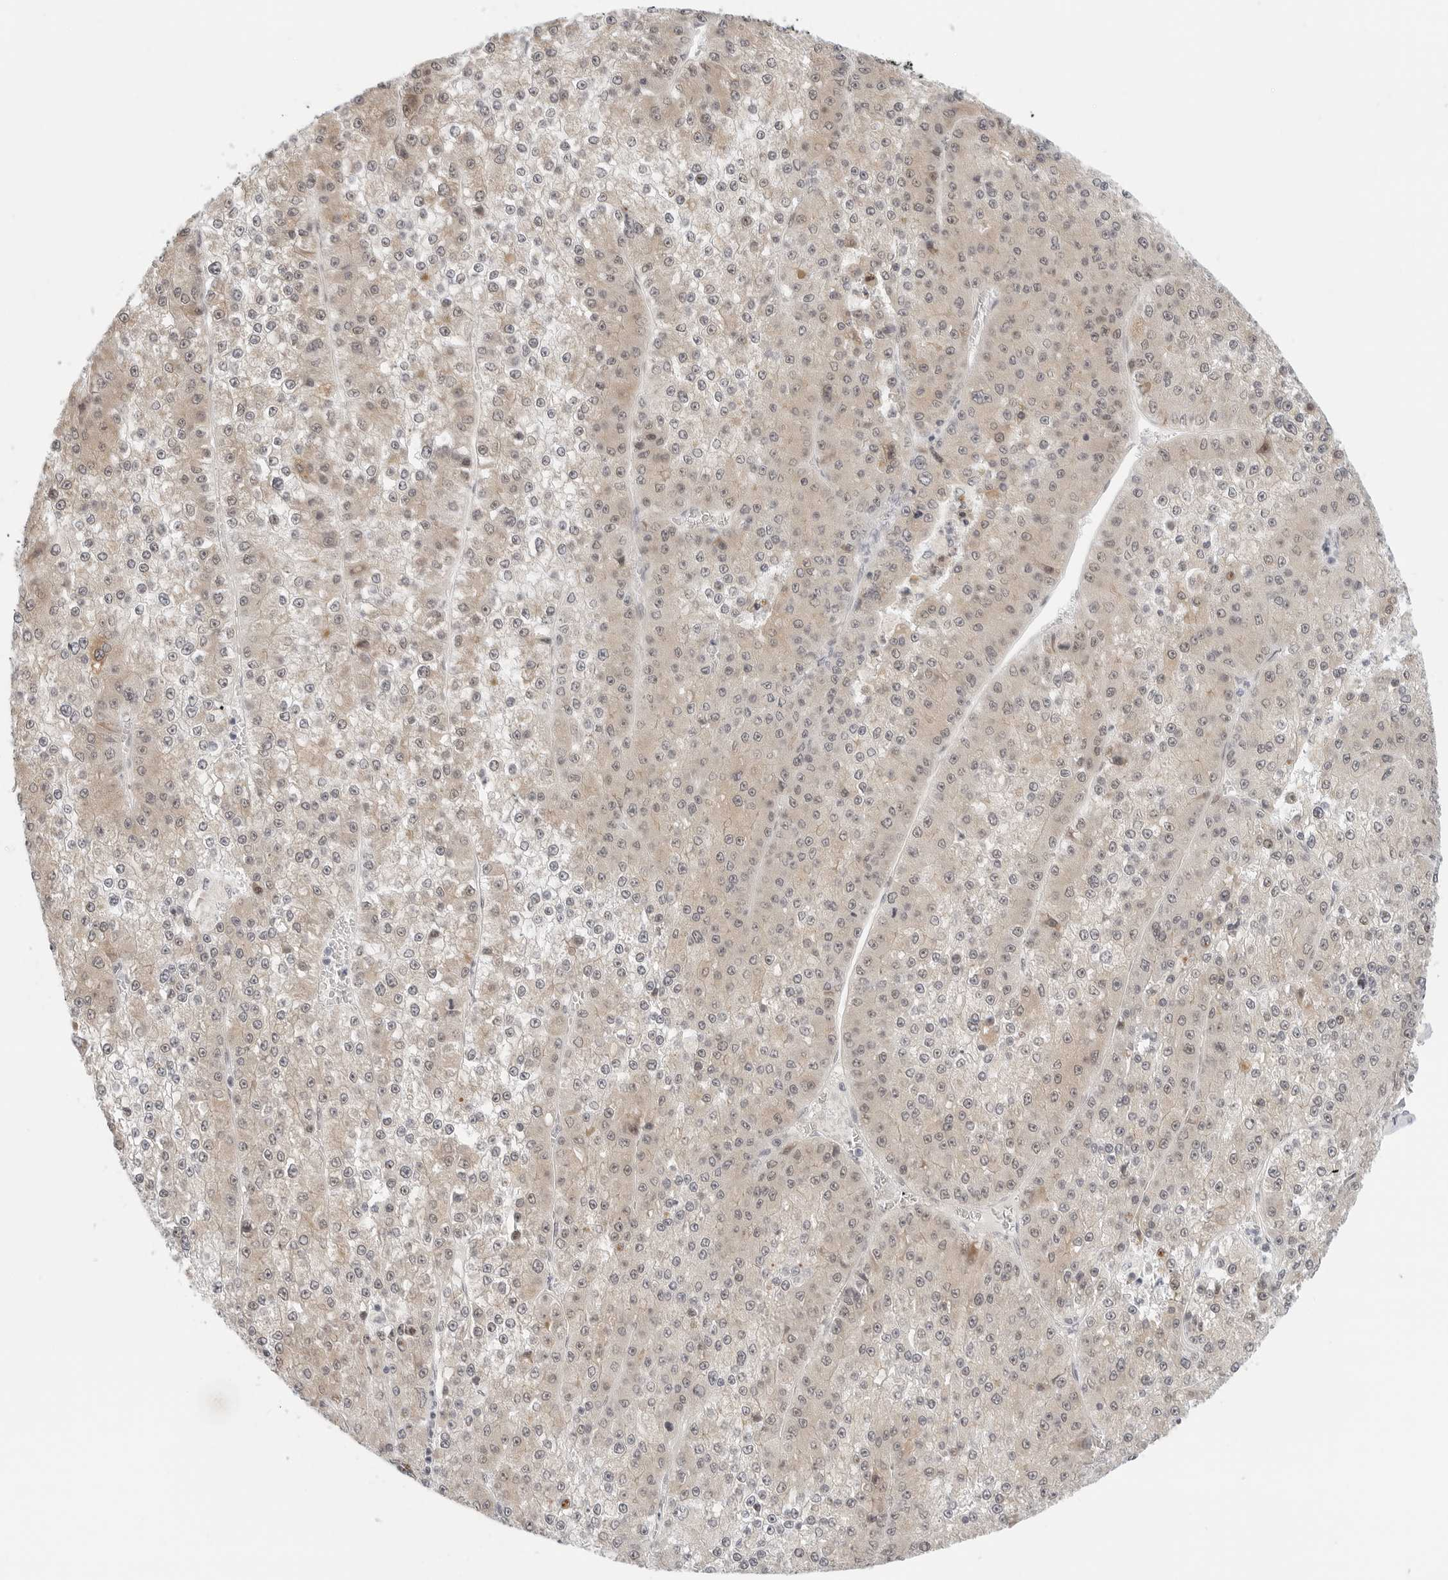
{"staining": {"intensity": "weak", "quantity": "<25%", "location": "cytoplasmic/membranous"}, "tissue": "liver cancer", "cell_type": "Tumor cells", "image_type": "cancer", "snomed": [{"axis": "morphology", "description": "Carcinoma, Hepatocellular, NOS"}, {"axis": "topography", "description": "Liver"}], "caption": "Tumor cells show no significant protein positivity in hepatocellular carcinoma (liver).", "gene": "TSEN2", "patient": {"sex": "female", "age": 73}}